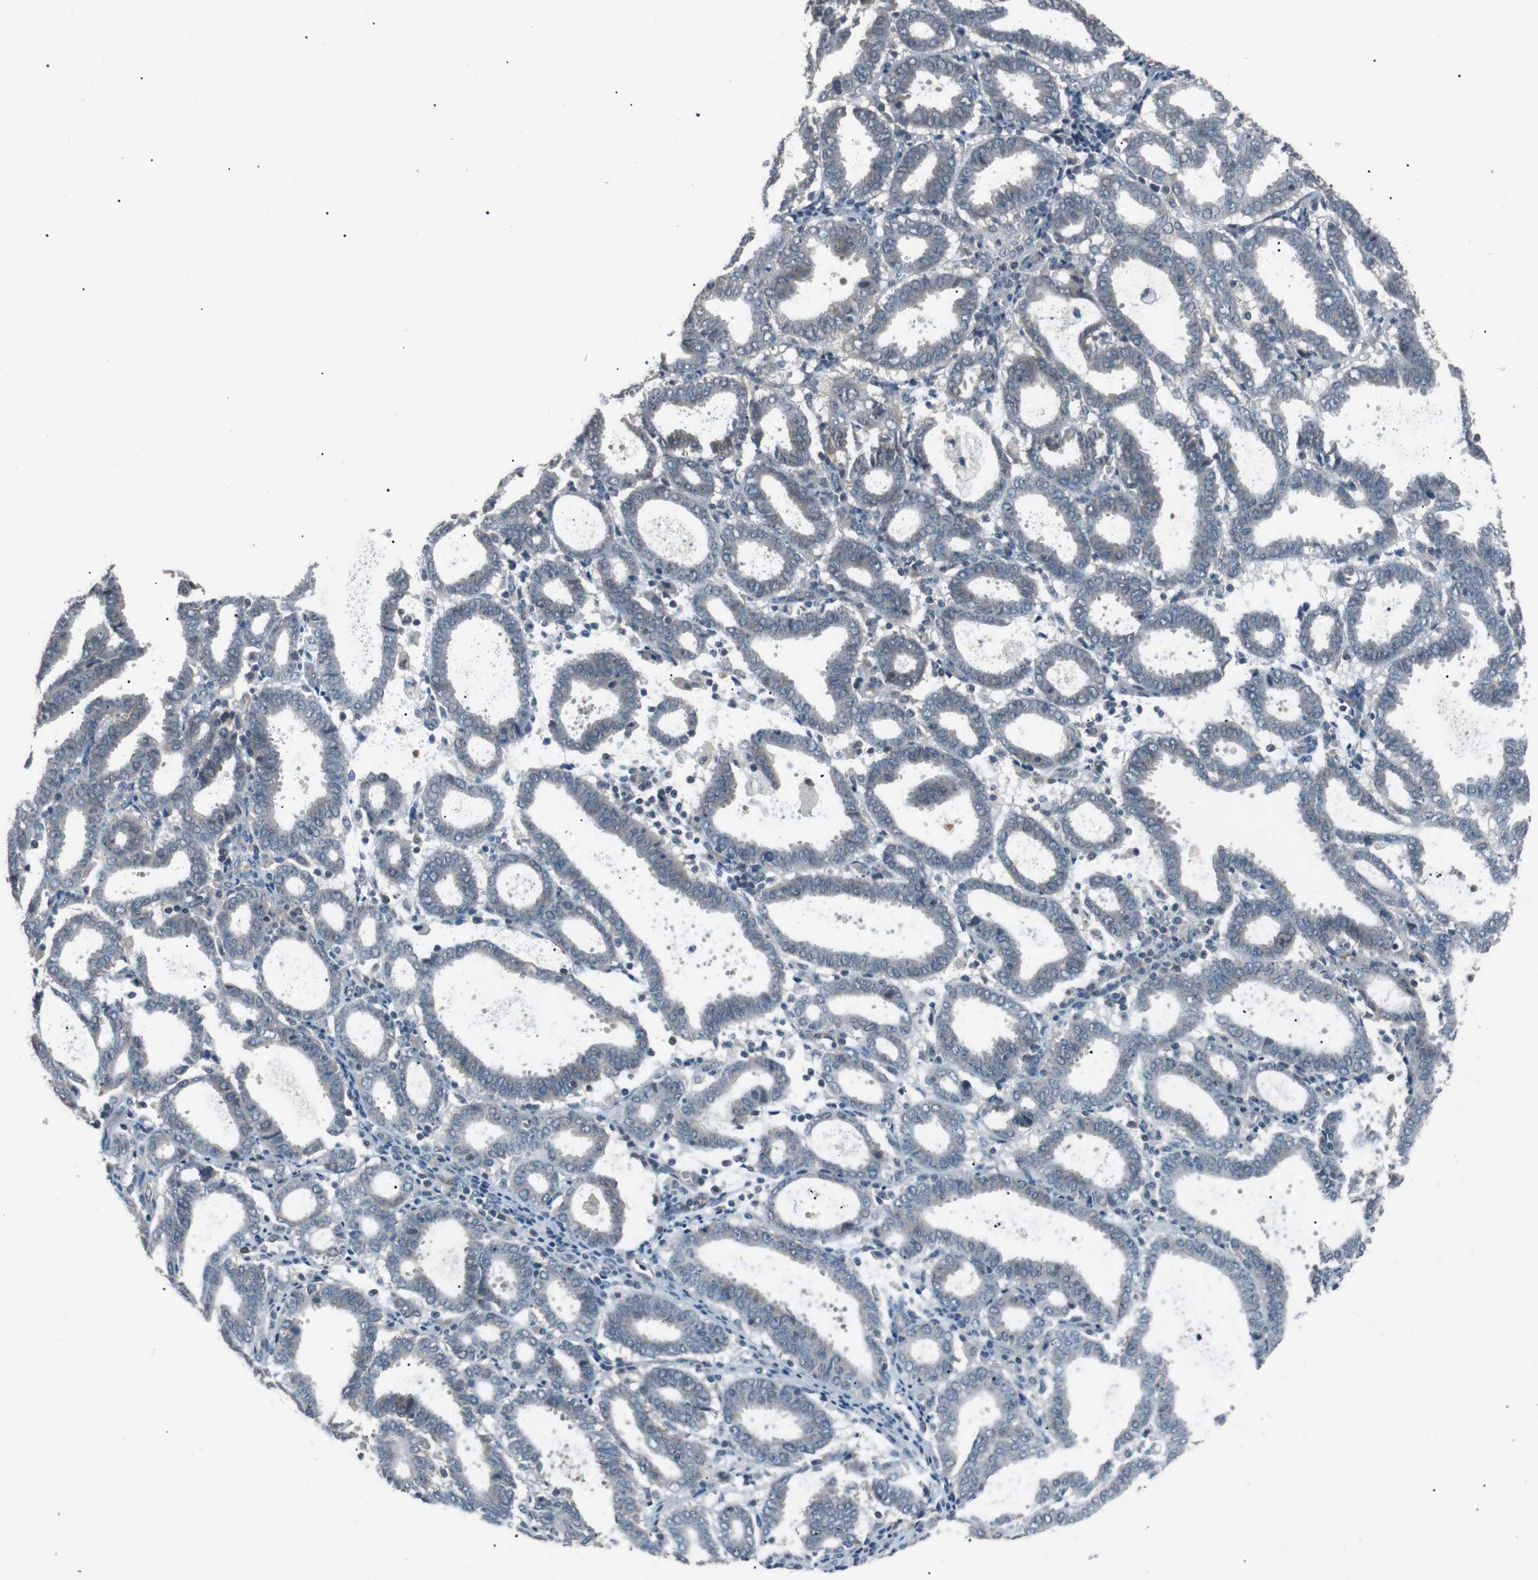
{"staining": {"intensity": "negative", "quantity": "none", "location": "none"}, "tissue": "endometrial cancer", "cell_type": "Tumor cells", "image_type": "cancer", "snomed": [{"axis": "morphology", "description": "Adenocarcinoma, NOS"}, {"axis": "topography", "description": "Uterus"}], "caption": "Histopathology image shows no protein expression in tumor cells of adenocarcinoma (endometrial) tissue.", "gene": "NEK7", "patient": {"sex": "female", "age": 83}}